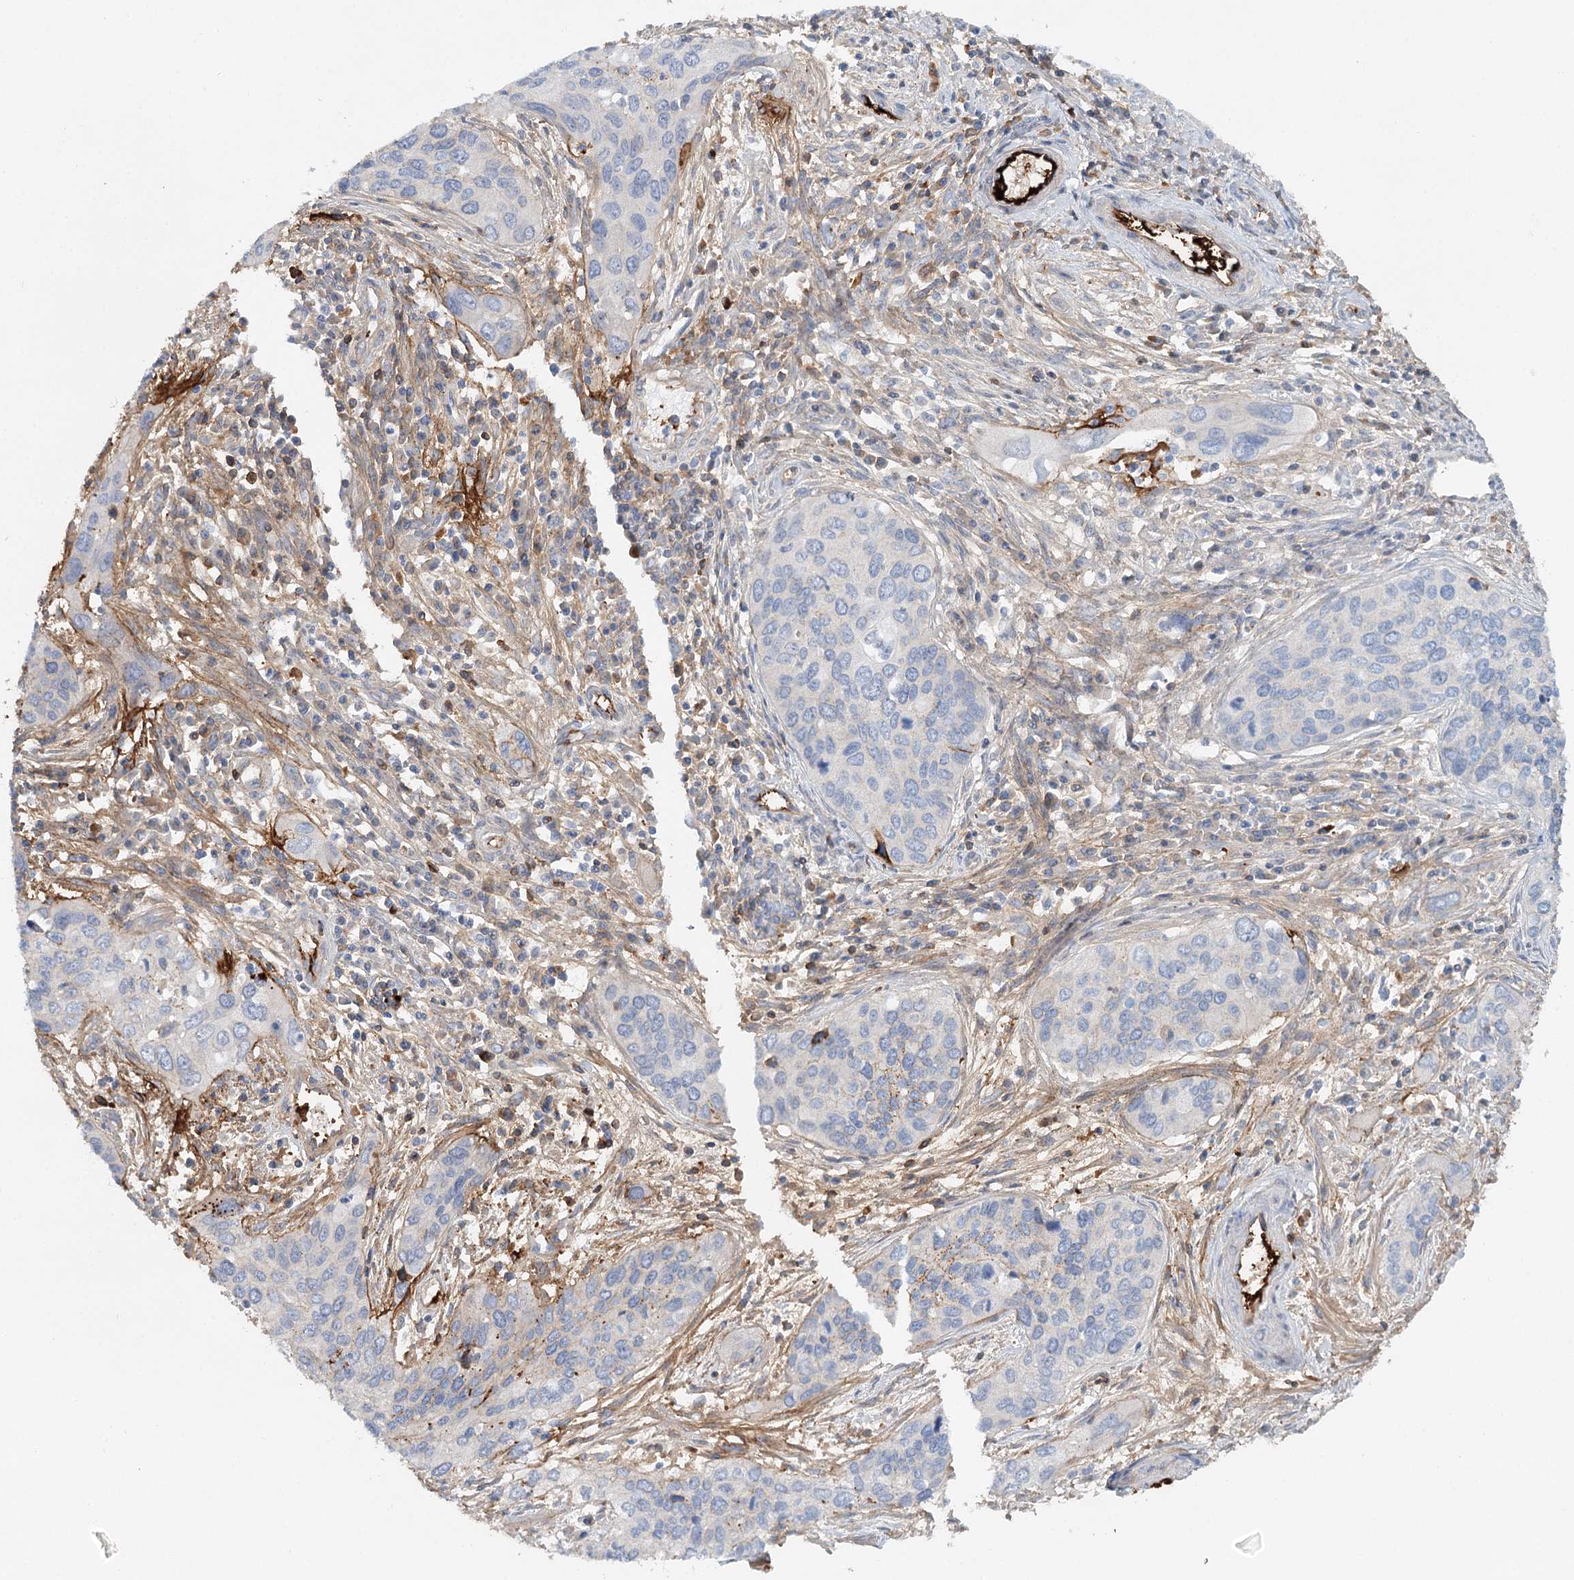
{"staining": {"intensity": "strong", "quantity": "<25%", "location": "cytoplasmic/membranous"}, "tissue": "cervical cancer", "cell_type": "Tumor cells", "image_type": "cancer", "snomed": [{"axis": "morphology", "description": "Squamous cell carcinoma, NOS"}, {"axis": "topography", "description": "Cervix"}], "caption": "Immunohistochemistry staining of squamous cell carcinoma (cervical), which displays medium levels of strong cytoplasmic/membranous expression in about <25% of tumor cells indicating strong cytoplasmic/membranous protein expression. The staining was performed using DAB (brown) for protein detection and nuclei were counterstained in hematoxylin (blue).", "gene": "ALKBH8", "patient": {"sex": "female", "age": 55}}